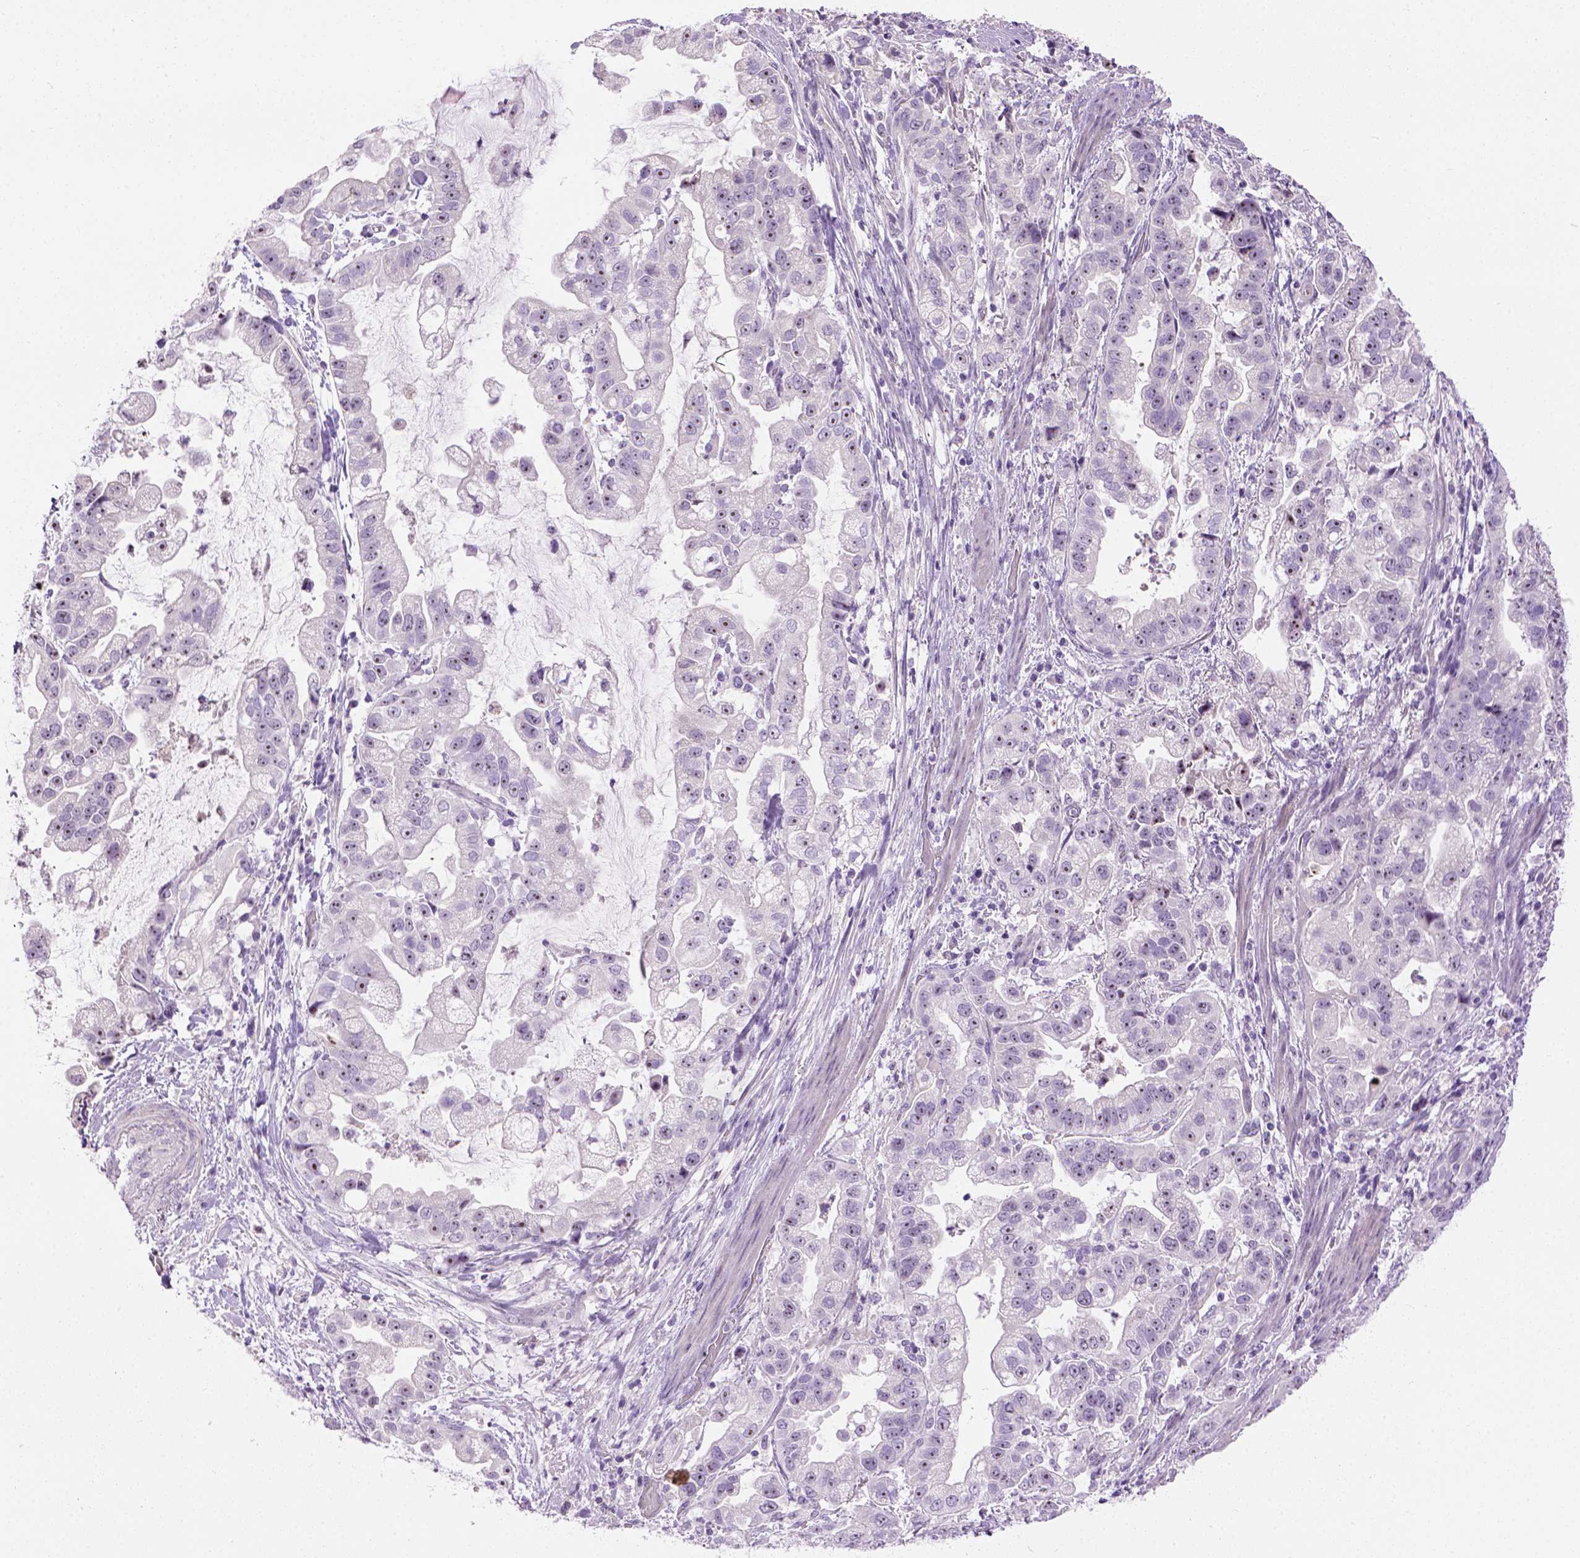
{"staining": {"intensity": "moderate", "quantity": "25%-75%", "location": "nuclear"}, "tissue": "stomach cancer", "cell_type": "Tumor cells", "image_type": "cancer", "snomed": [{"axis": "morphology", "description": "Adenocarcinoma, NOS"}, {"axis": "topography", "description": "Stomach"}], "caption": "The image exhibits staining of adenocarcinoma (stomach), revealing moderate nuclear protein positivity (brown color) within tumor cells.", "gene": "UTP4", "patient": {"sex": "male", "age": 59}}